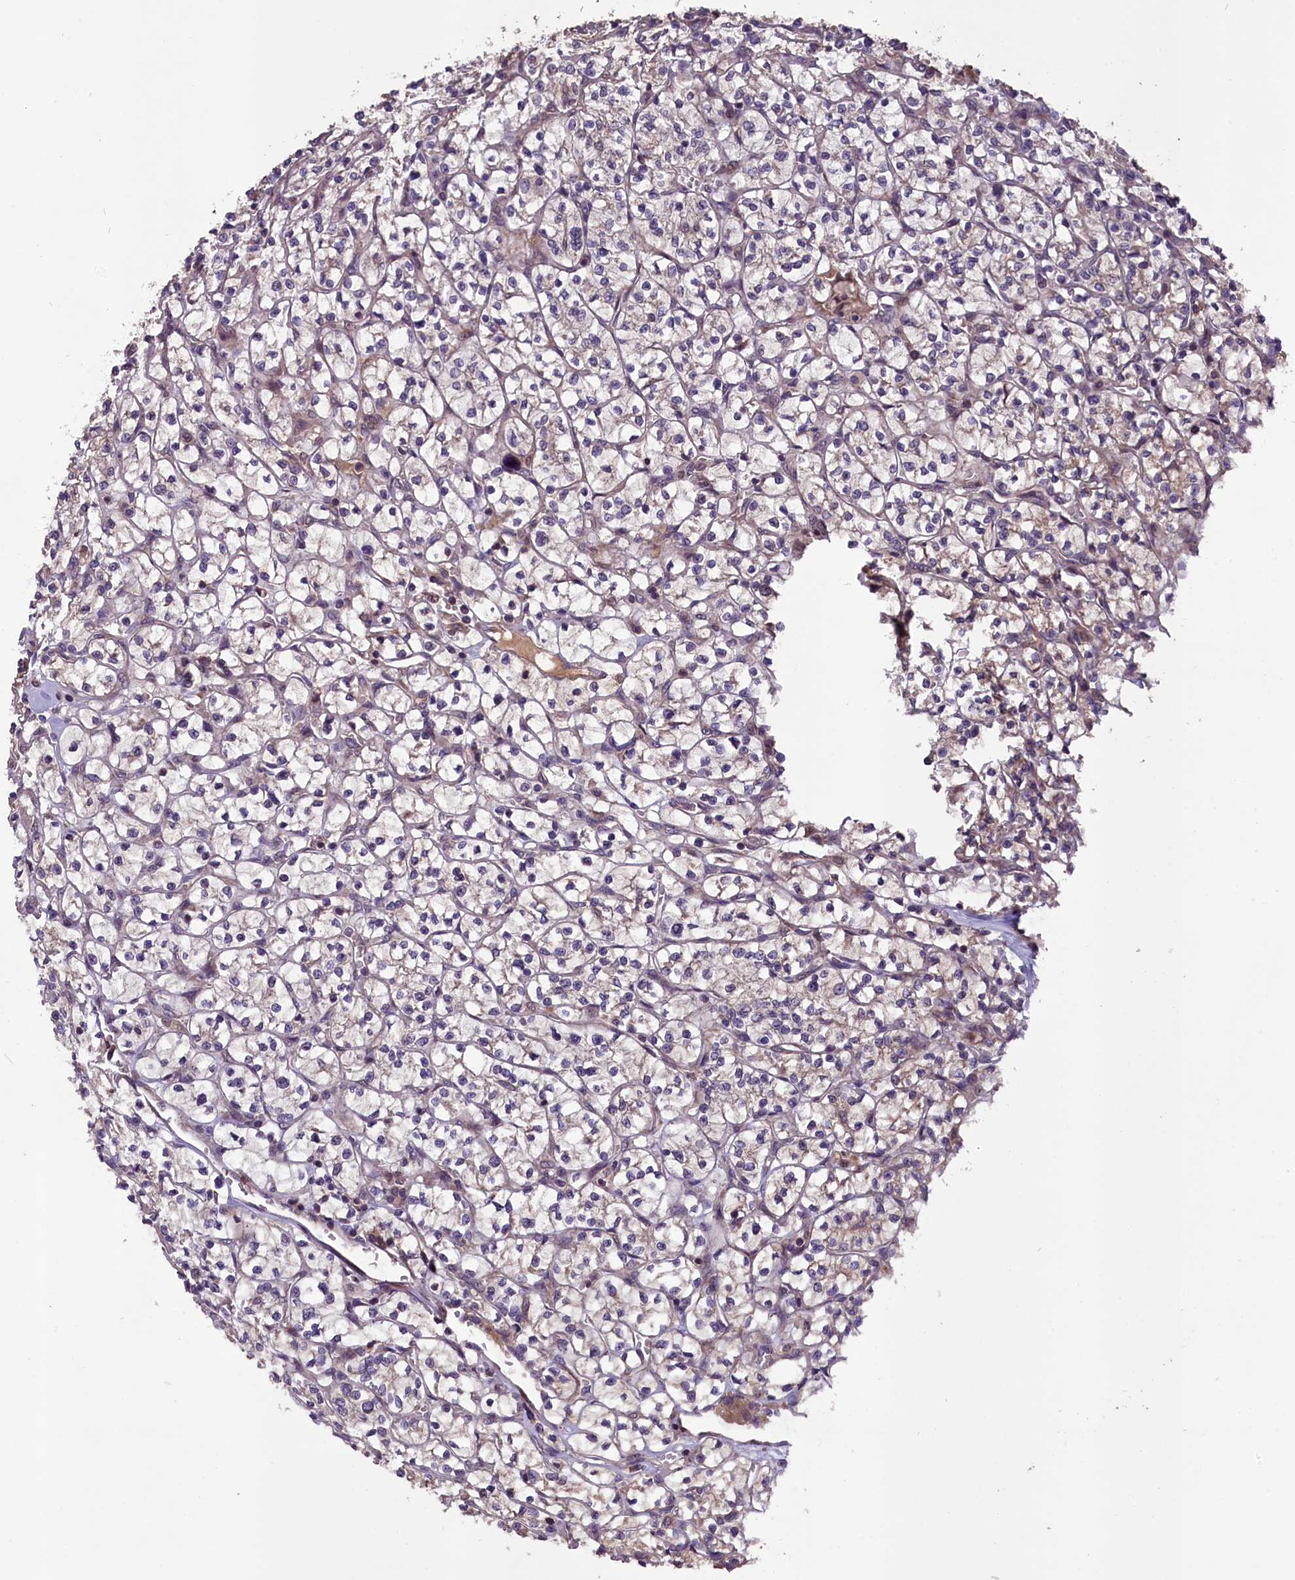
{"staining": {"intensity": "negative", "quantity": "none", "location": "none"}, "tissue": "renal cancer", "cell_type": "Tumor cells", "image_type": "cancer", "snomed": [{"axis": "morphology", "description": "Adenocarcinoma, NOS"}, {"axis": "topography", "description": "Kidney"}], "caption": "Renal cancer (adenocarcinoma) was stained to show a protein in brown. There is no significant staining in tumor cells.", "gene": "DNAJB9", "patient": {"sex": "female", "age": 64}}